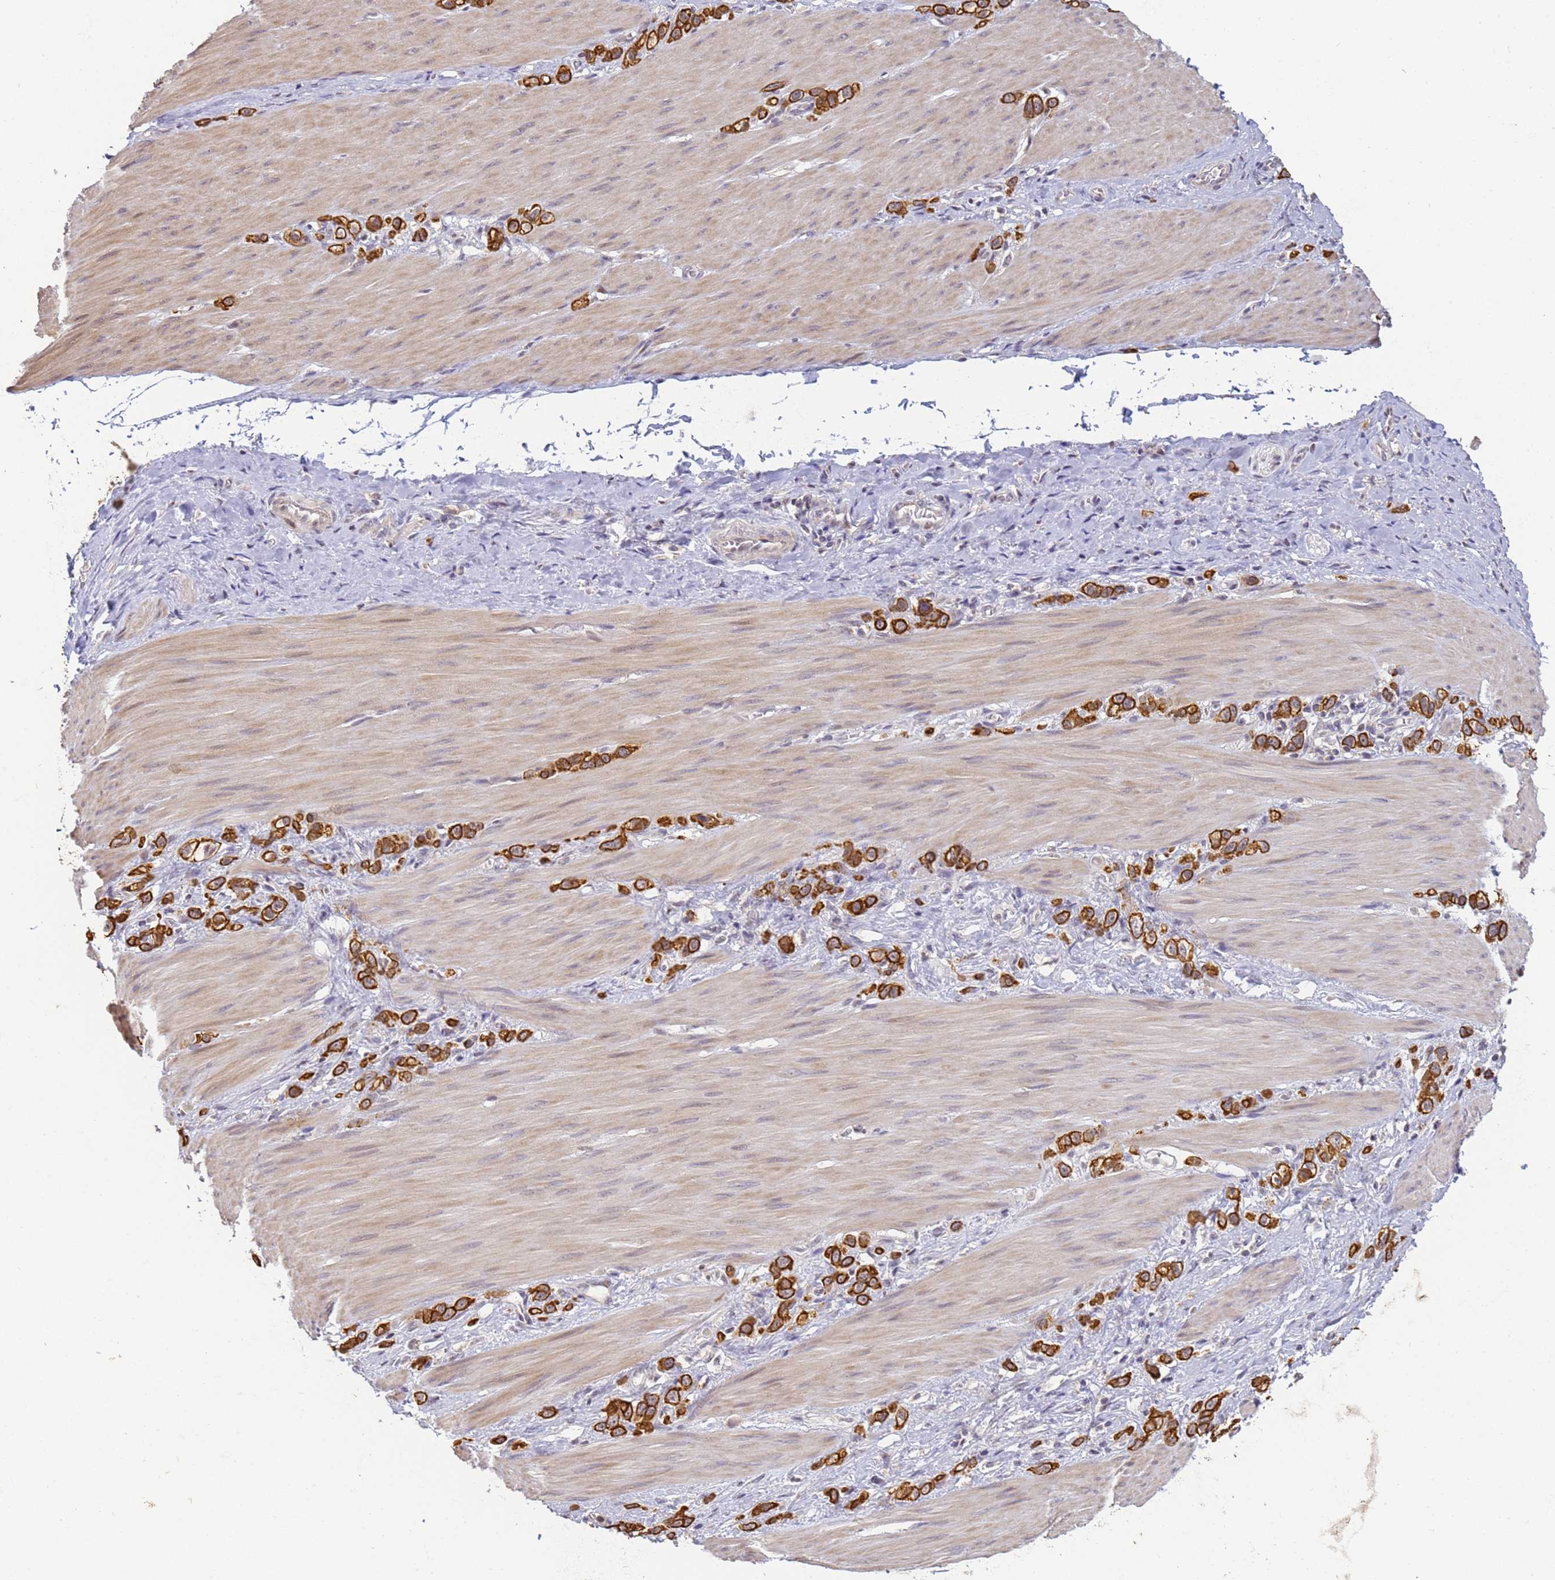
{"staining": {"intensity": "strong", "quantity": ">75%", "location": "cytoplasmic/membranous"}, "tissue": "stomach cancer", "cell_type": "Tumor cells", "image_type": "cancer", "snomed": [{"axis": "morphology", "description": "Adenocarcinoma, NOS"}, {"axis": "topography", "description": "Stomach"}], "caption": "Immunohistochemistry of human stomach cancer (adenocarcinoma) shows high levels of strong cytoplasmic/membranous expression in approximately >75% of tumor cells.", "gene": "VWA3A", "patient": {"sex": "female", "age": 65}}